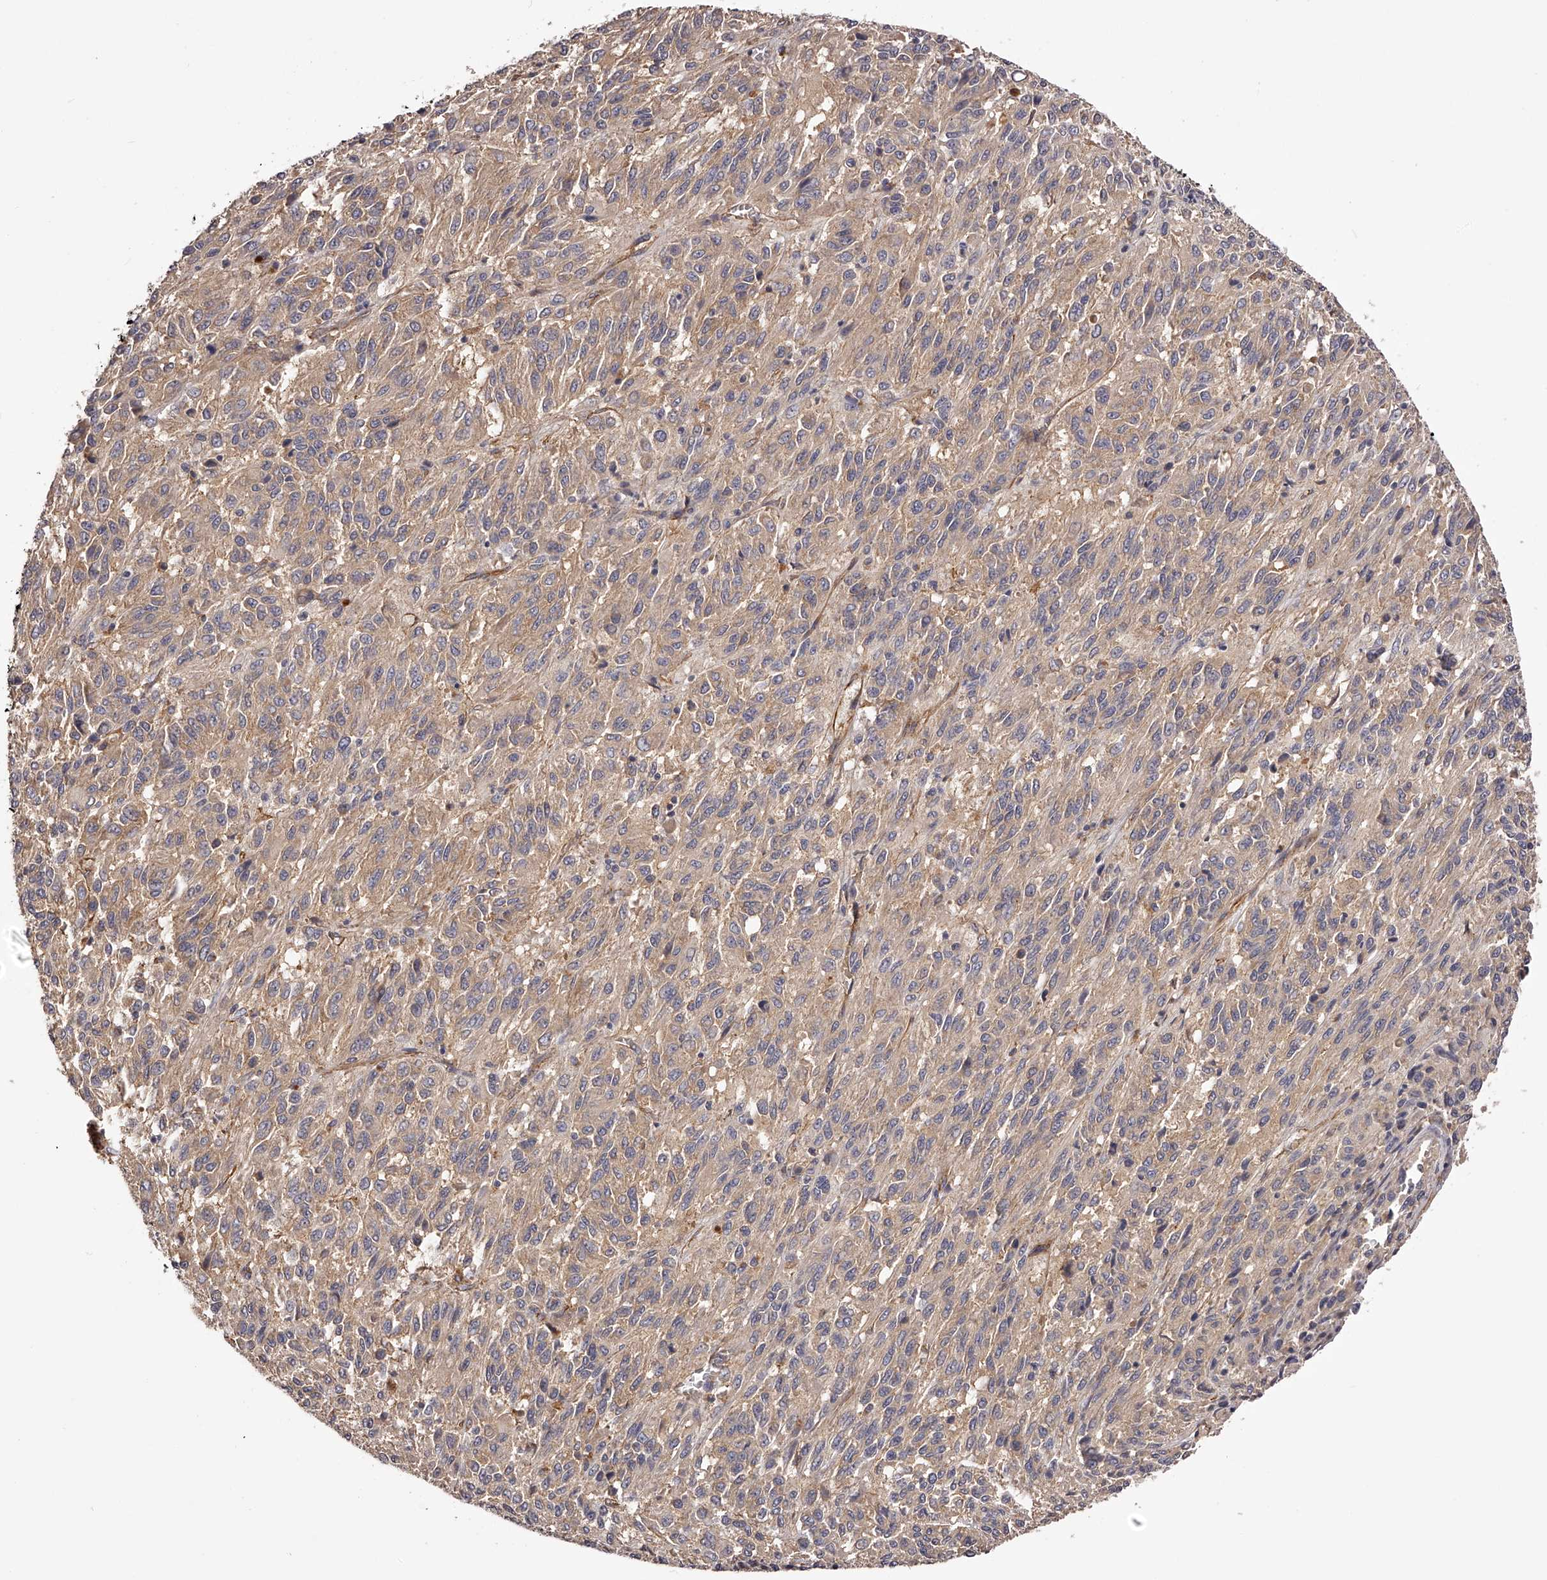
{"staining": {"intensity": "weak", "quantity": ">75%", "location": "cytoplasmic/membranous"}, "tissue": "melanoma", "cell_type": "Tumor cells", "image_type": "cancer", "snomed": [{"axis": "morphology", "description": "Malignant melanoma, Metastatic site"}, {"axis": "topography", "description": "Lung"}], "caption": "Melanoma was stained to show a protein in brown. There is low levels of weak cytoplasmic/membranous positivity in approximately >75% of tumor cells. The staining was performed using DAB (3,3'-diaminobenzidine) to visualize the protein expression in brown, while the nuclei were stained in blue with hematoxylin (Magnification: 20x).", "gene": "LTV1", "patient": {"sex": "male", "age": 64}}